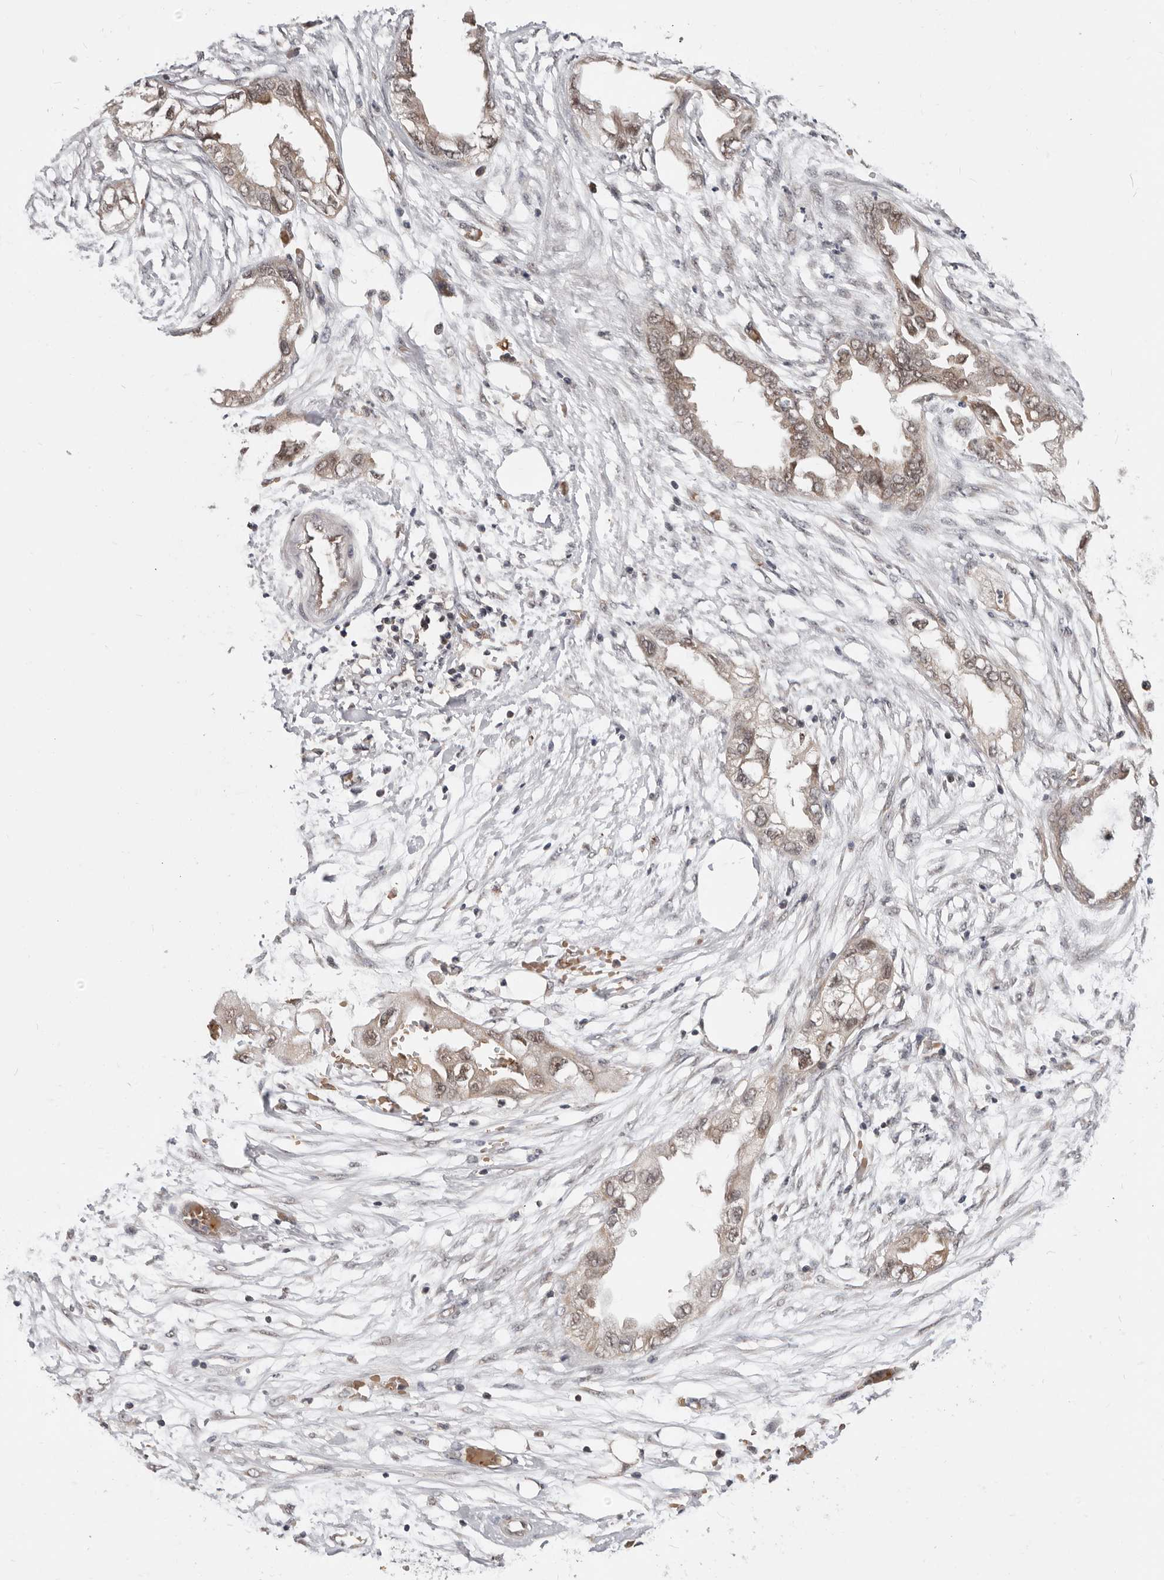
{"staining": {"intensity": "weak", "quantity": ">75%", "location": "cytoplasmic/membranous,nuclear"}, "tissue": "endometrial cancer", "cell_type": "Tumor cells", "image_type": "cancer", "snomed": [{"axis": "morphology", "description": "Adenocarcinoma, NOS"}, {"axis": "morphology", "description": "Adenocarcinoma, metastatic, NOS"}, {"axis": "topography", "description": "Adipose tissue"}, {"axis": "topography", "description": "Endometrium"}], "caption": "Protein analysis of endometrial cancer (metastatic adenocarcinoma) tissue displays weak cytoplasmic/membranous and nuclear staining in approximately >75% of tumor cells.", "gene": "NCOA3", "patient": {"sex": "female", "age": 67}}